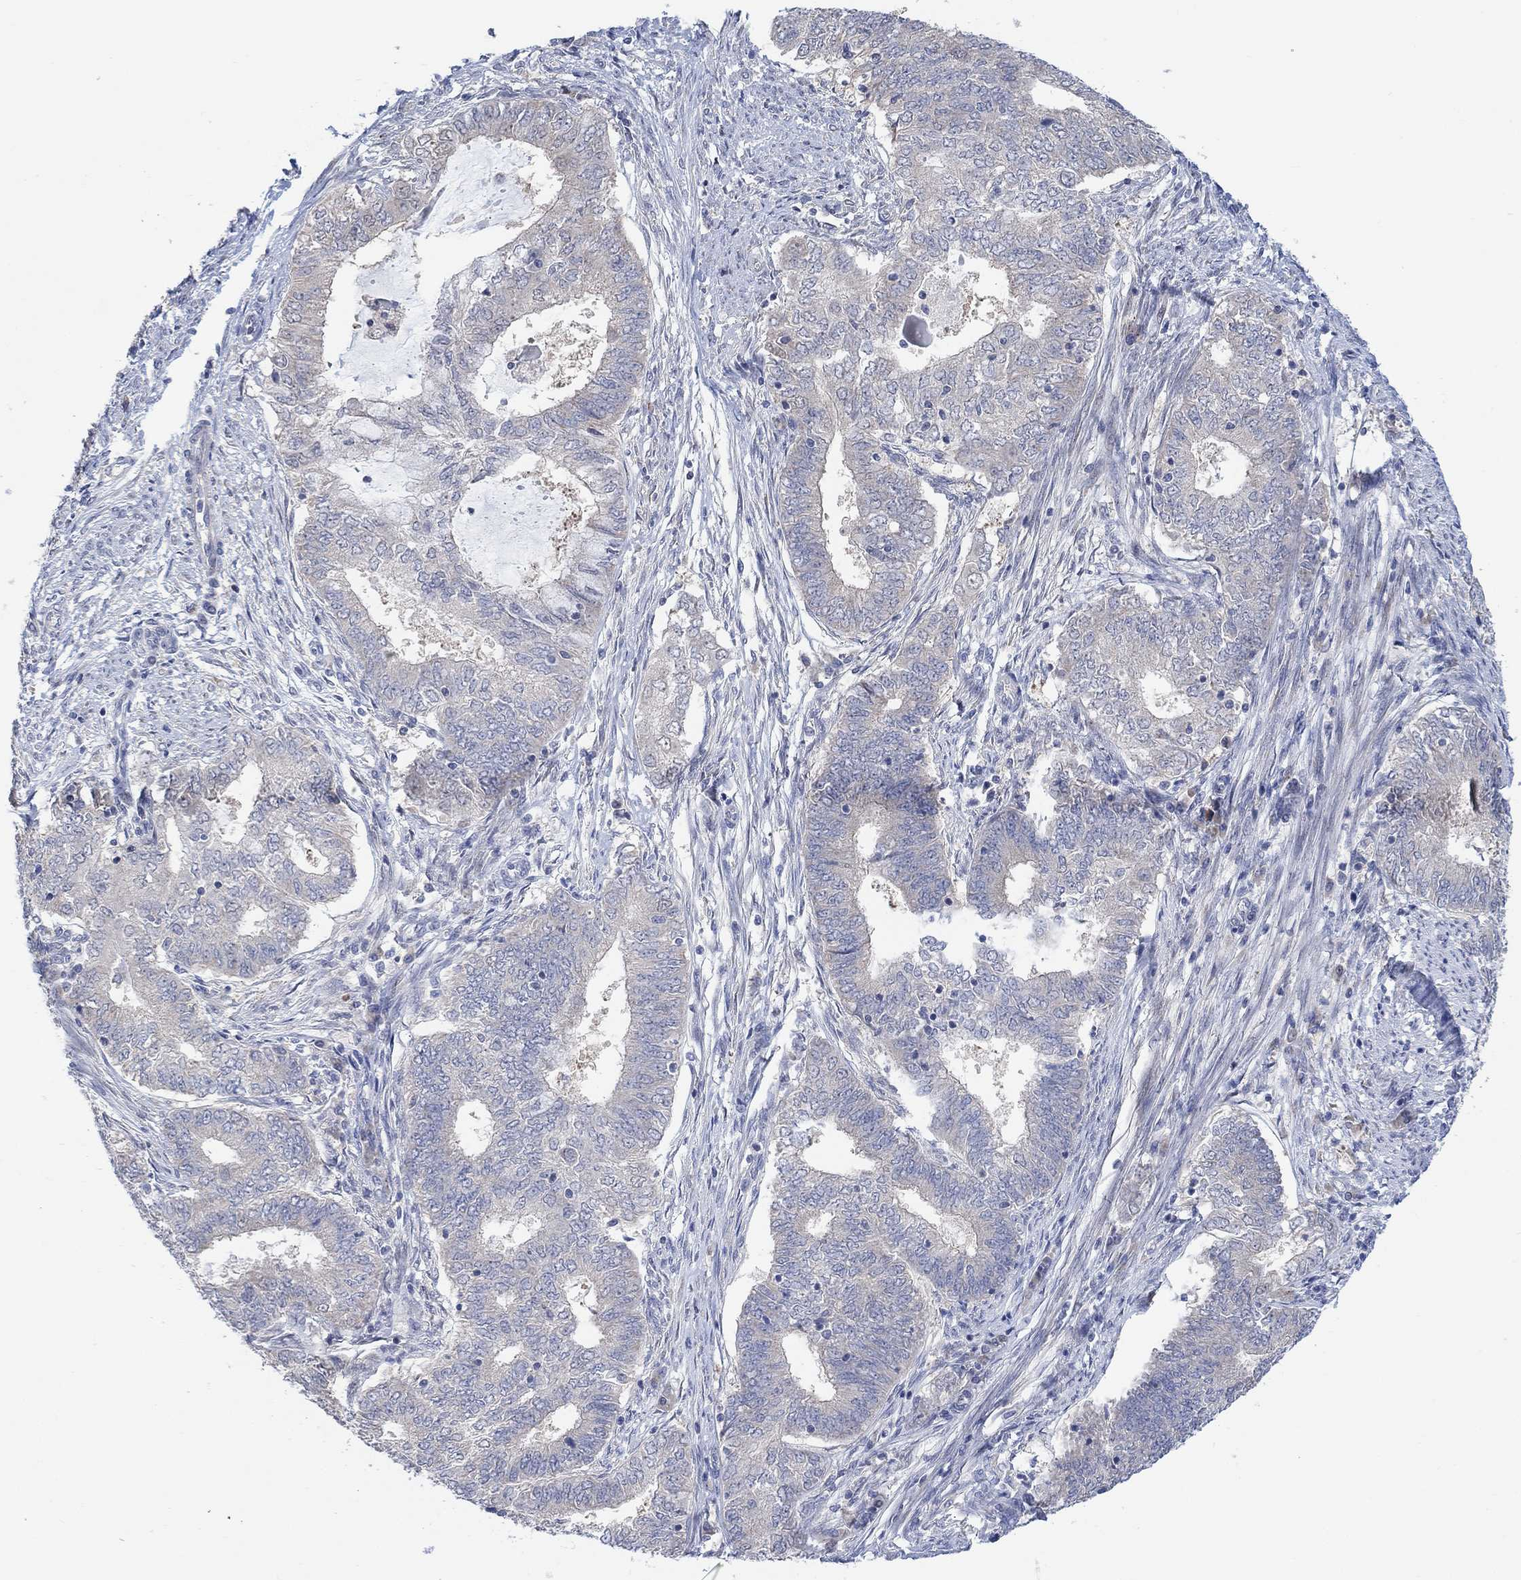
{"staining": {"intensity": "negative", "quantity": "none", "location": "none"}, "tissue": "endometrial cancer", "cell_type": "Tumor cells", "image_type": "cancer", "snomed": [{"axis": "morphology", "description": "Adenocarcinoma, NOS"}, {"axis": "topography", "description": "Endometrium"}], "caption": "Immunohistochemistry micrograph of neoplastic tissue: human endometrial cancer (adenocarcinoma) stained with DAB (3,3'-diaminobenzidine) displays no significant protein expression in tumor cells.", "gene": "CNTF", "patient": {"sex": "female", "age": 62}}